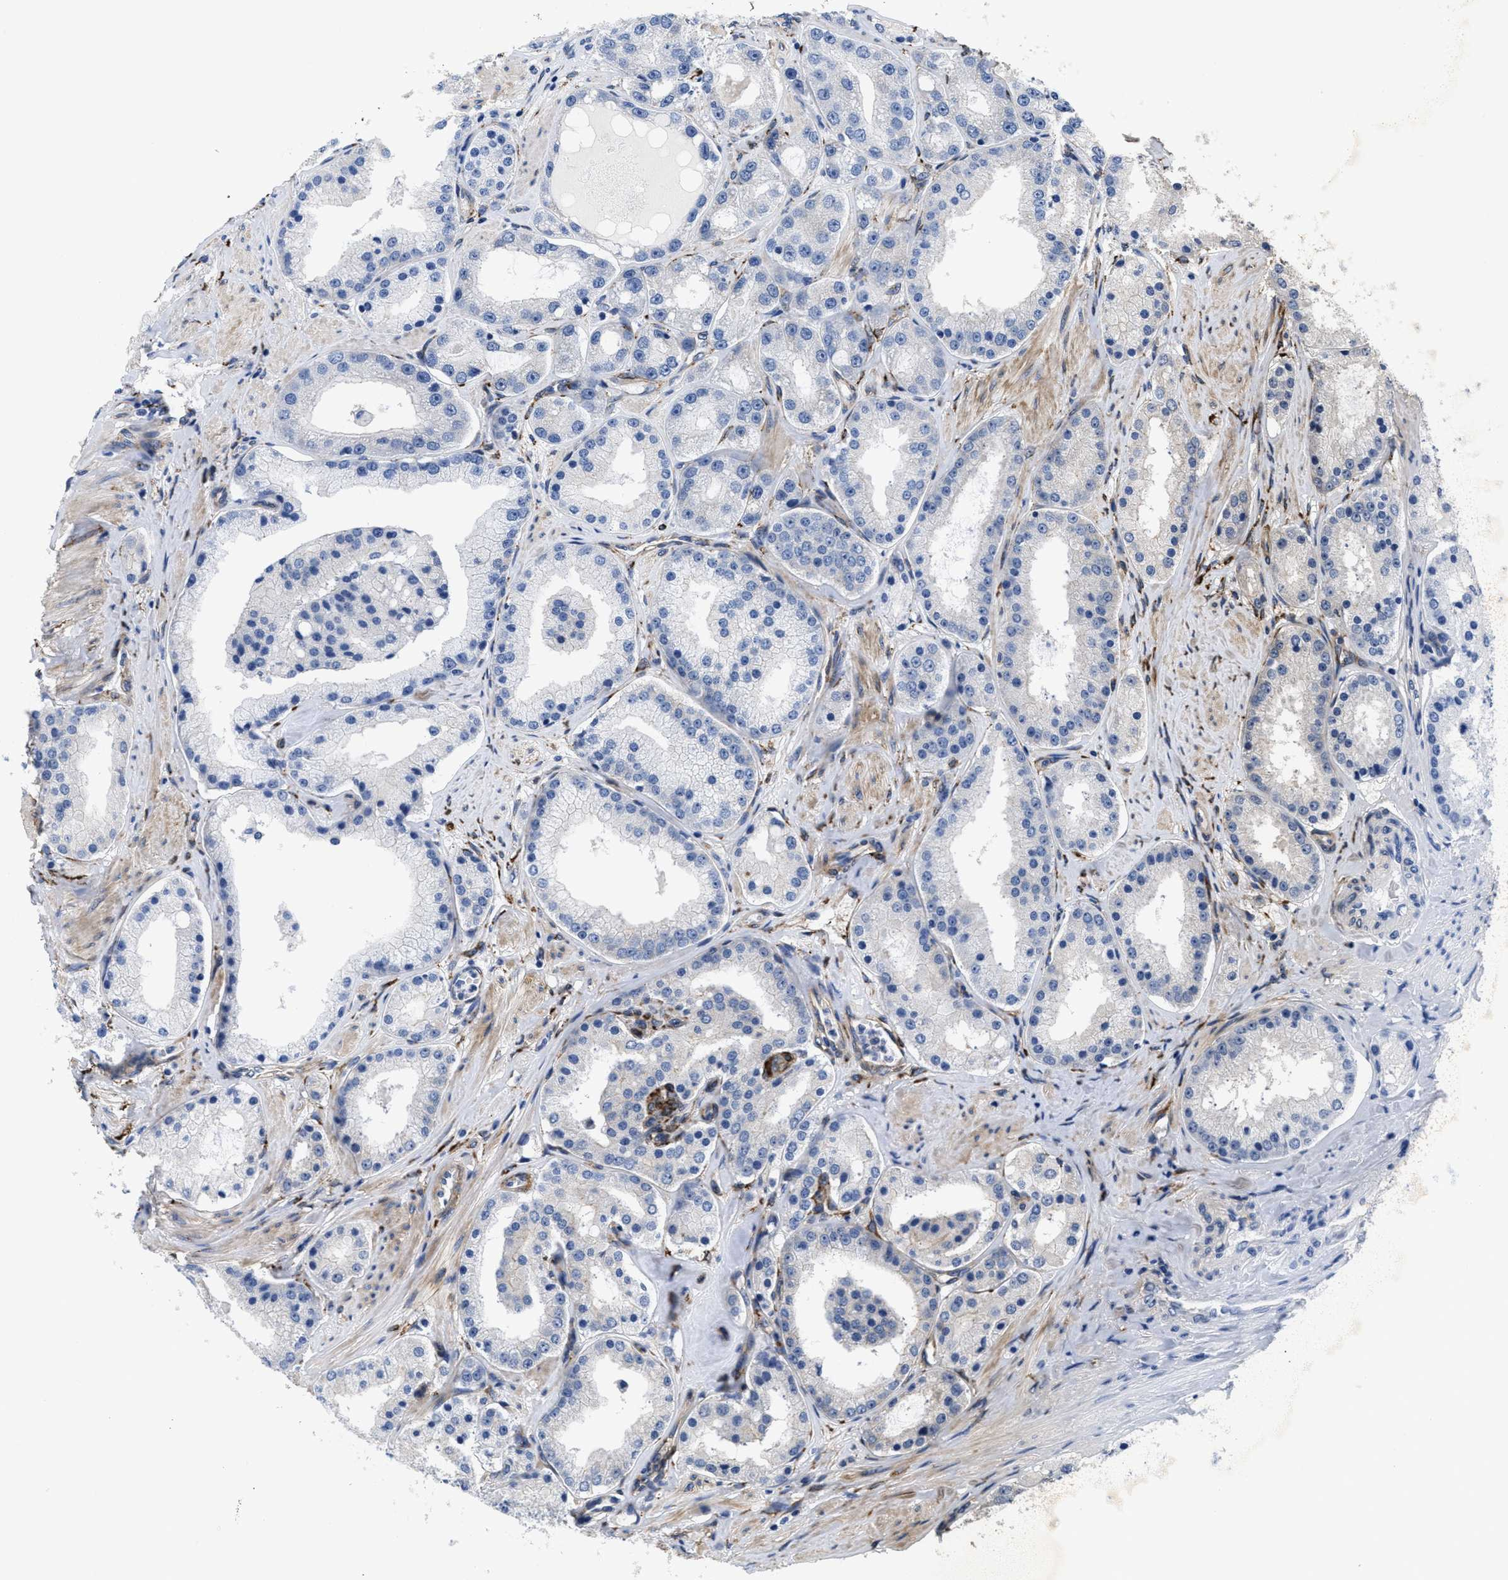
{"staining": {"intensity": "negative", "quantity": "none", "location": "none"}, "tissue": "prostate cancer", "cell_type": "Tumor cells", "image_type": "cancer", "snomed": [{"axis": "morphology", "description": "Adenocarcinoma, Low grade"}, {"axis": "topography", "description": "Prostate"}], "caption": "A micrograph of human prostate cancer is negative for staining in tumor cells.", "gene": "SQLE", "patient": {"sex": "male", "age": 63}}